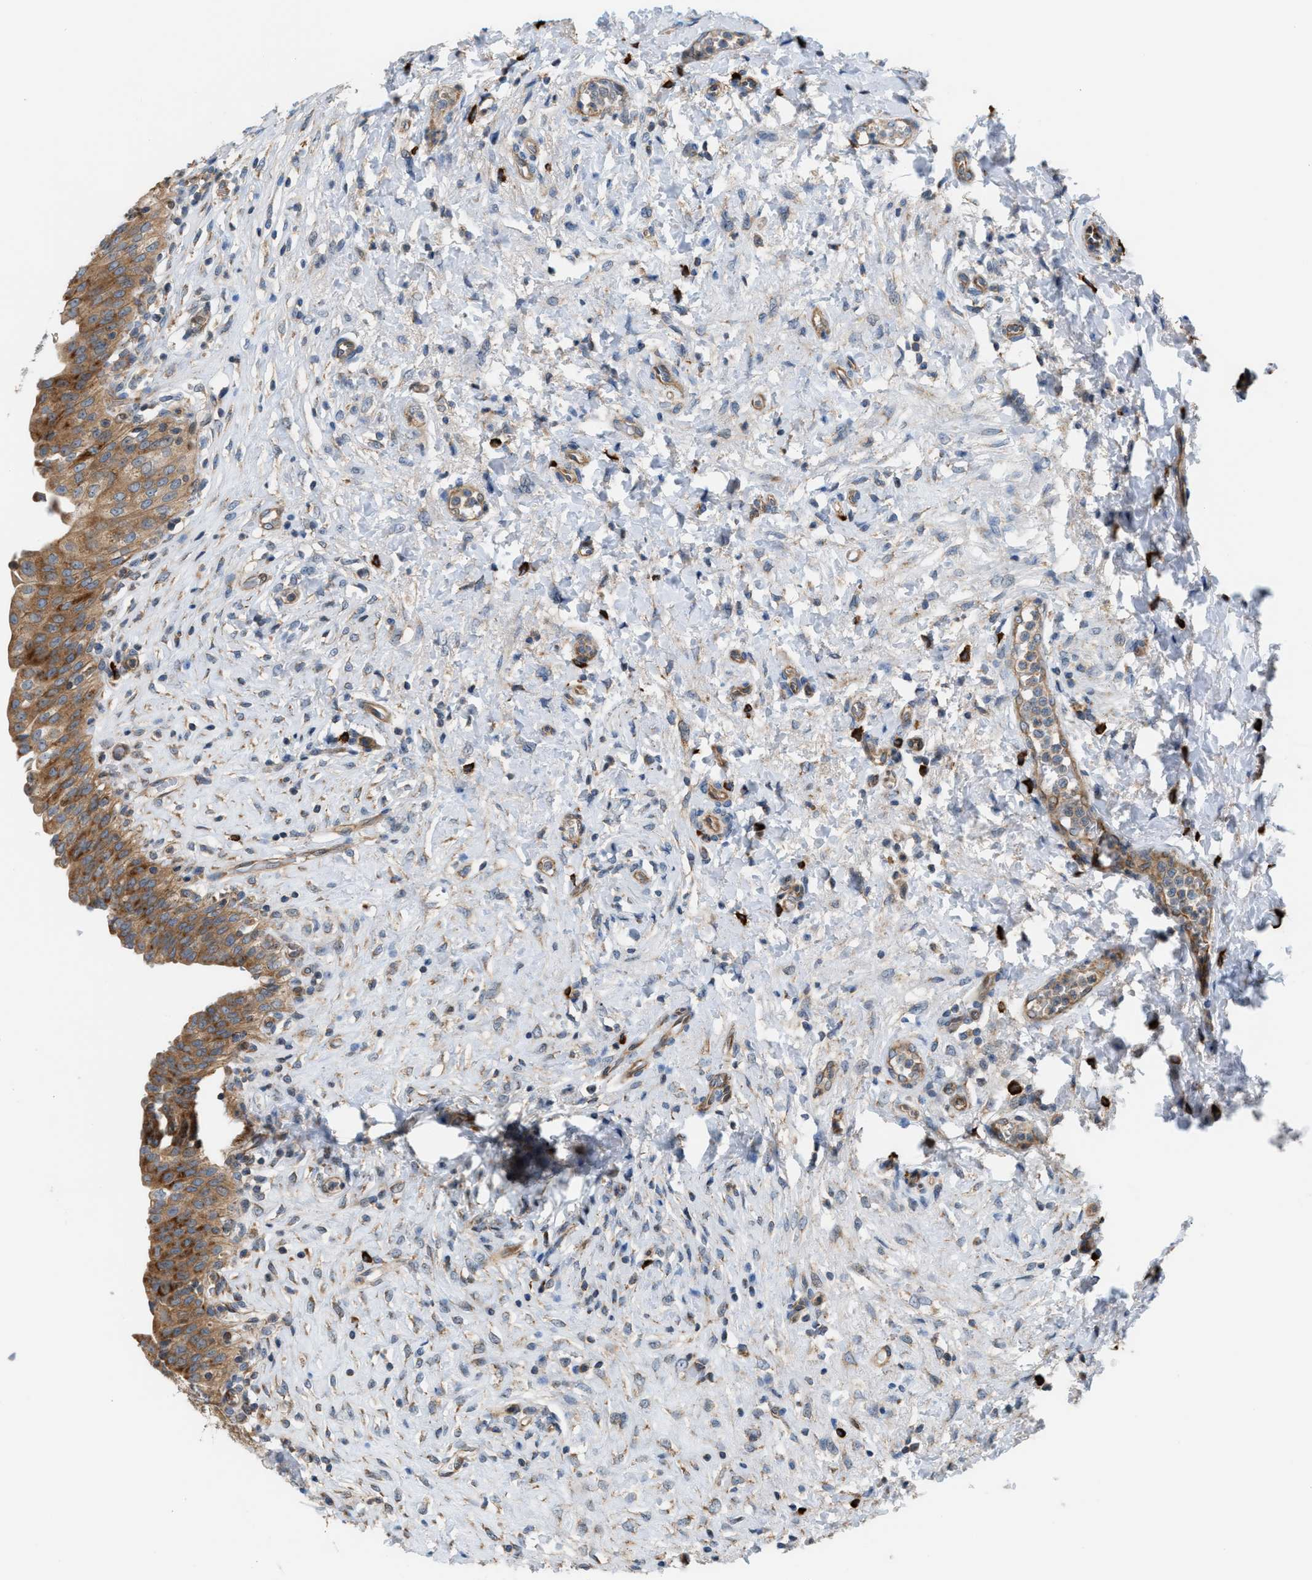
{"staining": {"intensity": "moderate", "quantity": ">75%", "location": "cytoplasmic/membranous"}, "tissue": "urinary bladder", "cell_type": "Urothelial cells", "image_type": "normal", "snomed": [{"axis": "morphology", "description": "Urothelial carcinoma, High grade"}, {"axis": "topography", "description": "Urinary bladder"}], "caption": "The image demonstrates staining of unremarkable urinary bladder, revealing moderate cytoplasmic/membranous protein positivity (brown color) within urothelial cells.", "gene": "PDCL", "patient": {"sex": "male", "age": 46}}